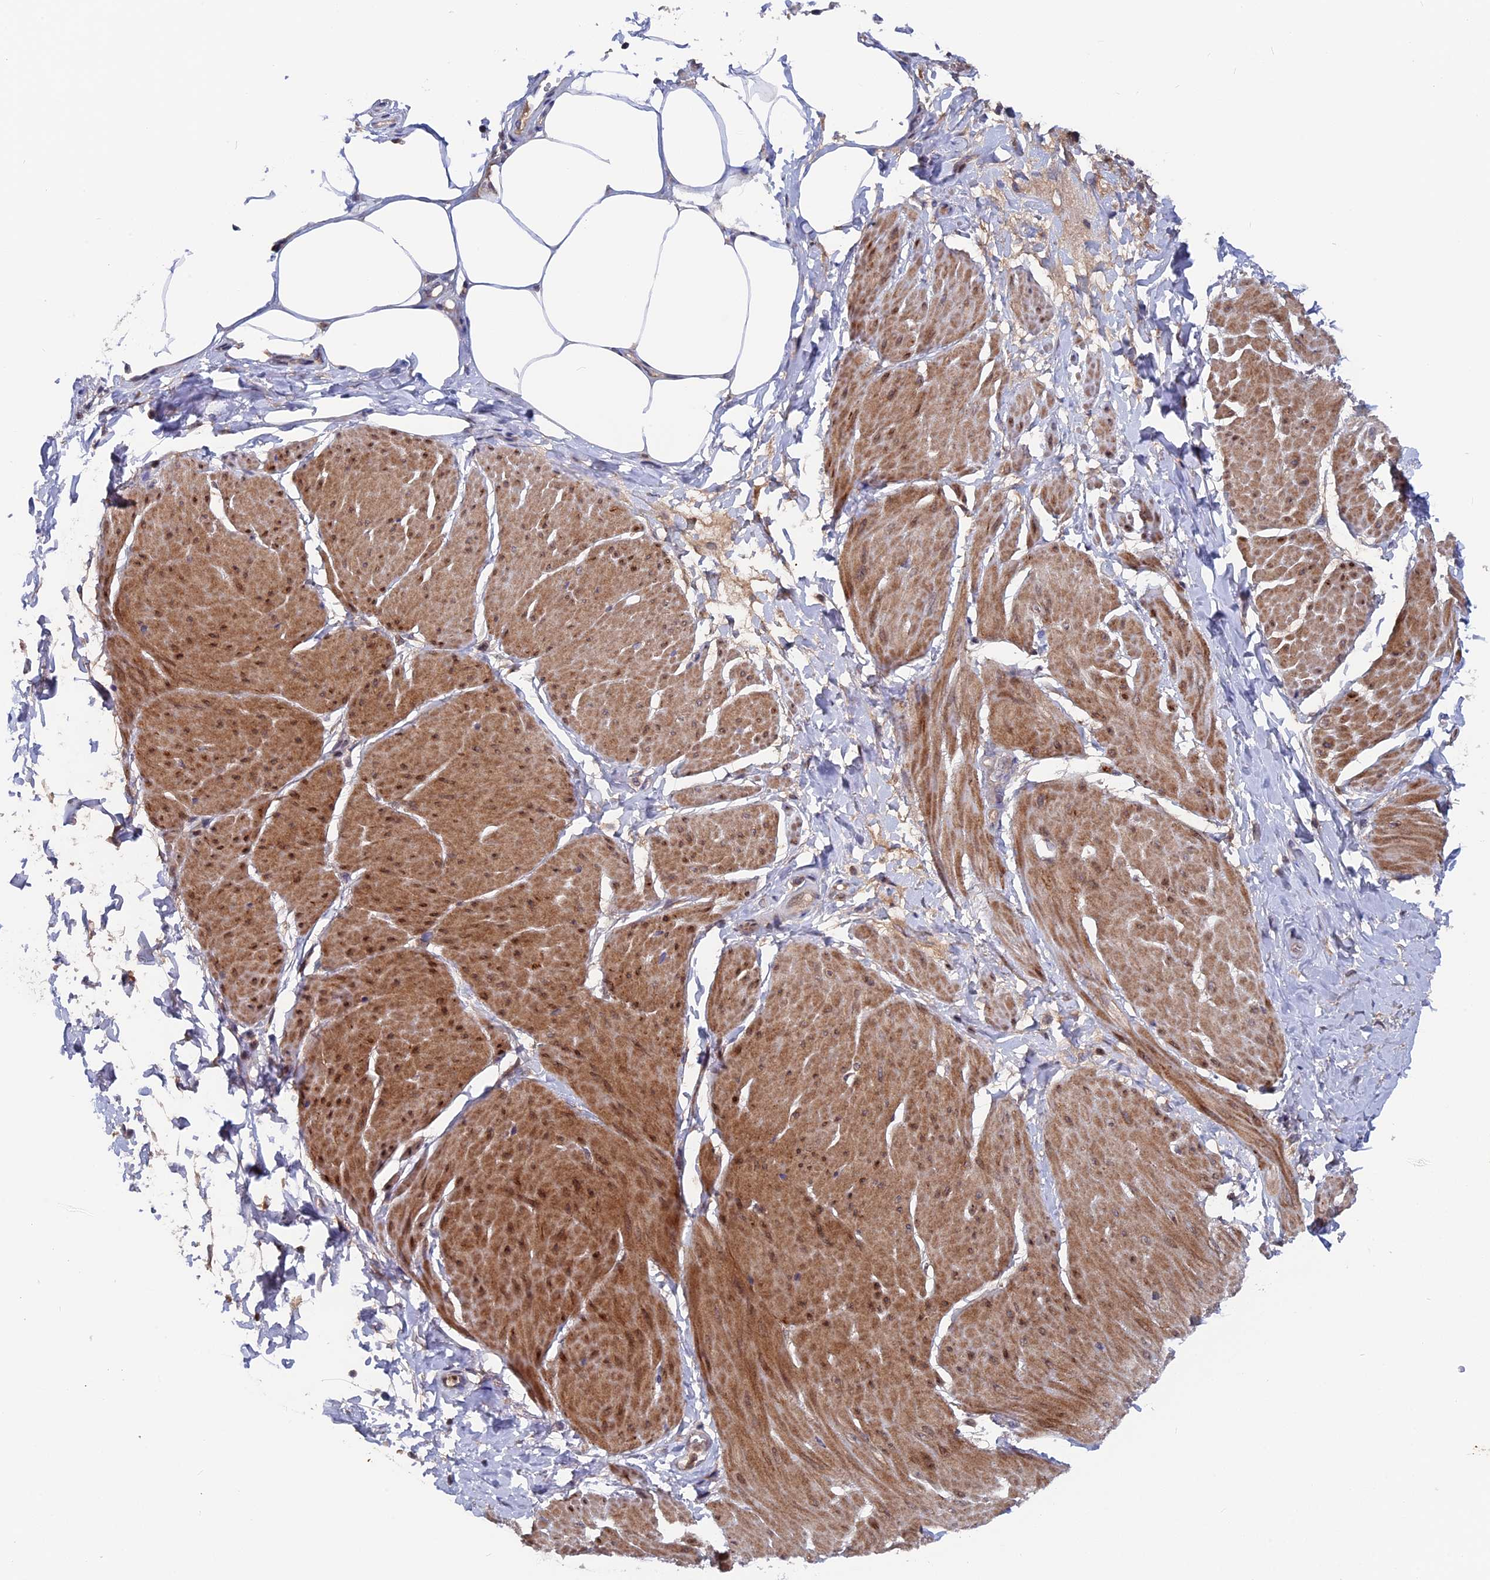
{"staining": {"intensity": "moderate", "quantity": ">75%", "location": "cytoplasmic/membranous,nuclear"}, "tissue": "smooth muscle", "cell_type": "Smooth muscle cells", "image_type": "normal", "snomed": [{"axis": "morphology", "description": "Urothelial carcinoma, High grade"}, {"axis": "topography", "description": "Urinary bladder"}], "caption": "Benign smooth muscle was stained to show a protein in brown. There is medium levels of moderate cytoplasmic/membranous,nuclear staining in approximately >75% of smooth muscle cells.", "gene": "TMC5", "patient": {"sex": "male", "age": 46}}